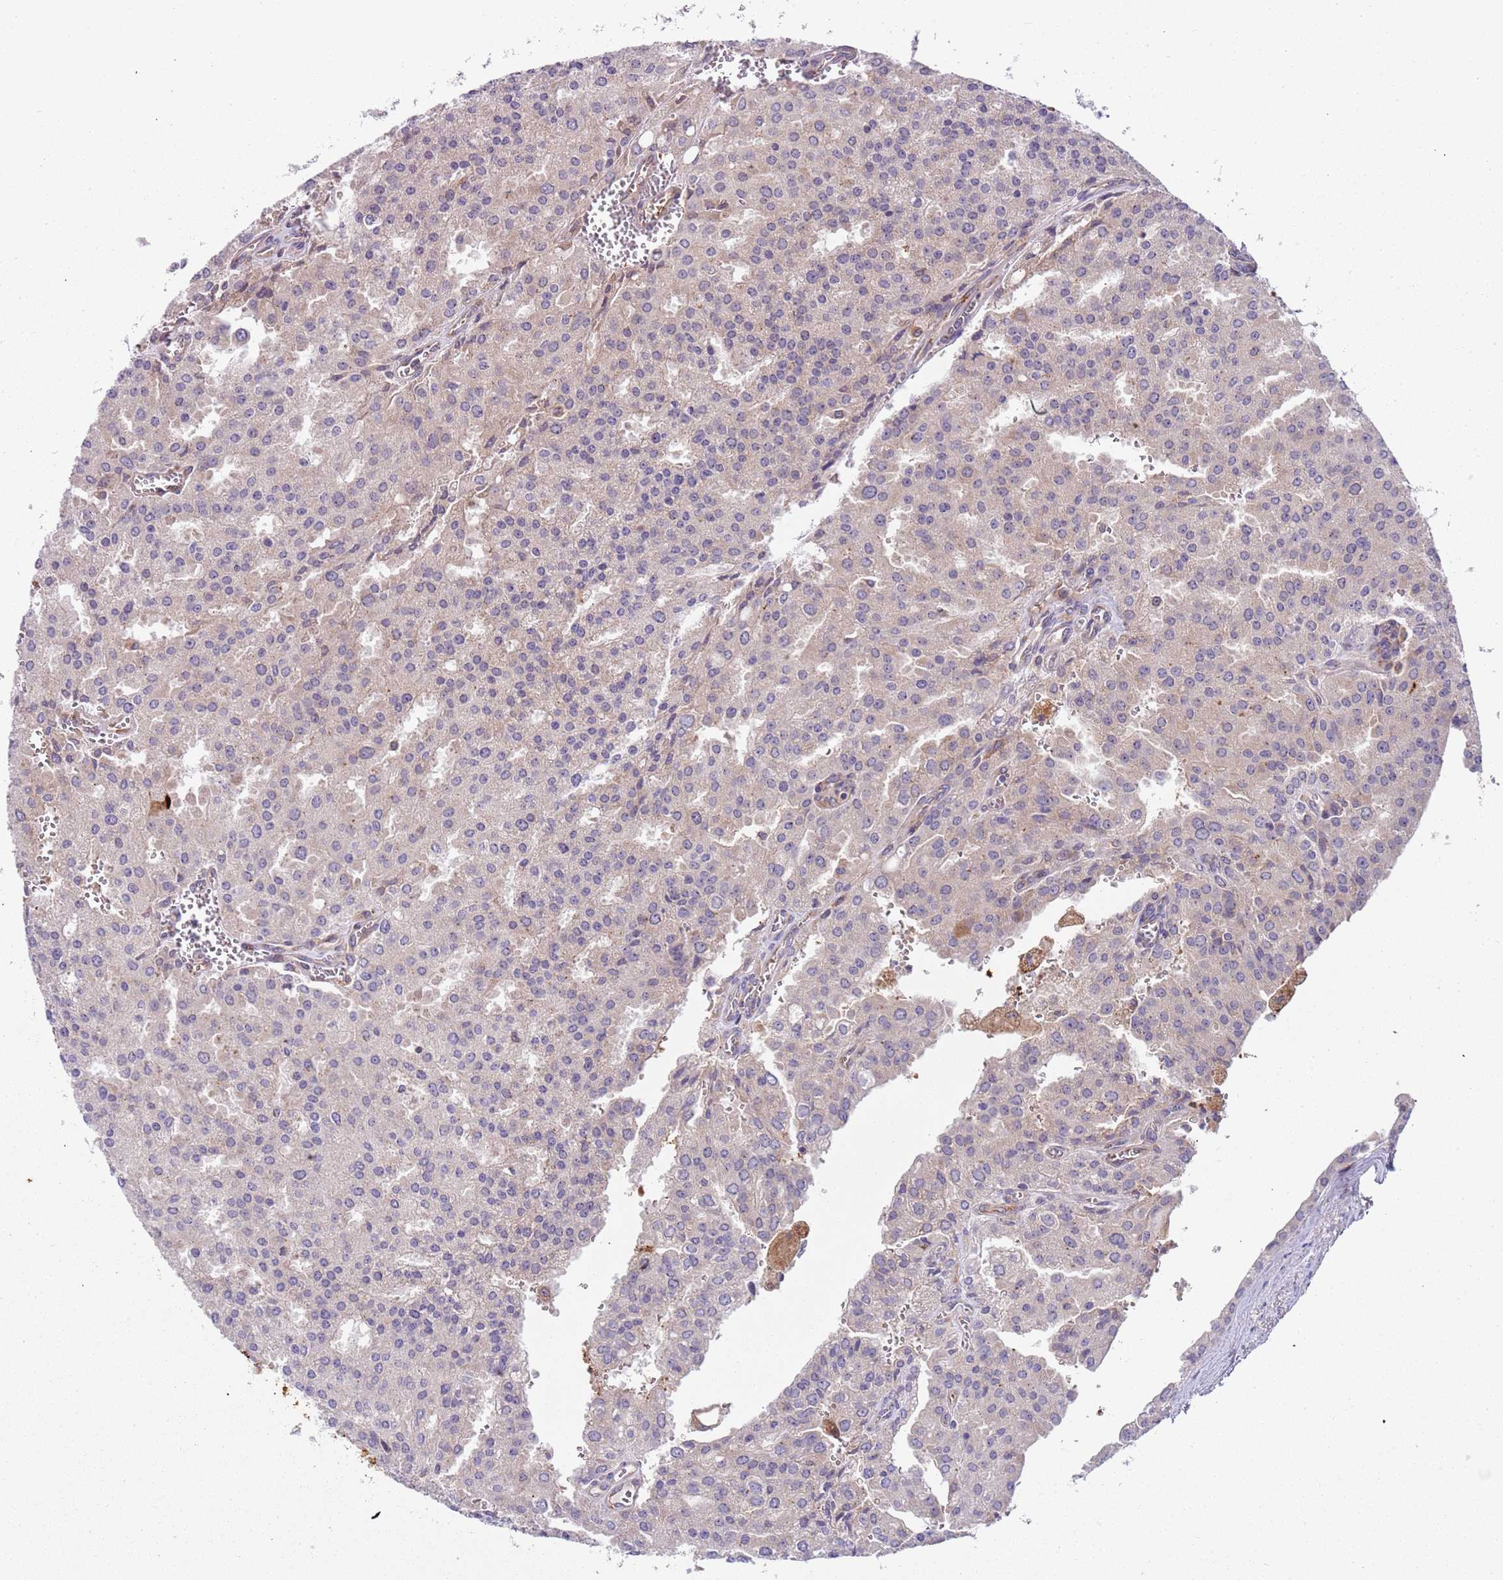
{"staining": {"intensity": "weak", "quantity": "<25%", "location": "cytoplasmic/membranous"}, "tissue": "prostate cancer", "cell_type": "Tumor cells", "image_type": "cancer", "snomed": [{"axis": "morphology", "description": "Adenocarcinoma, High grade"}, {"axis": "topography", "description": "Prostate"}], "caption": "Immunohistochemistry micrograph of neoplastic tissue: human high-grade adenocarcinoma (prostate) stained with DAB (3,3'-diaminobenzidine) reveals no significant protein expression in tumor cells.", "gene": "VWCE", "patient": {"sex": "male", "age": 68}}